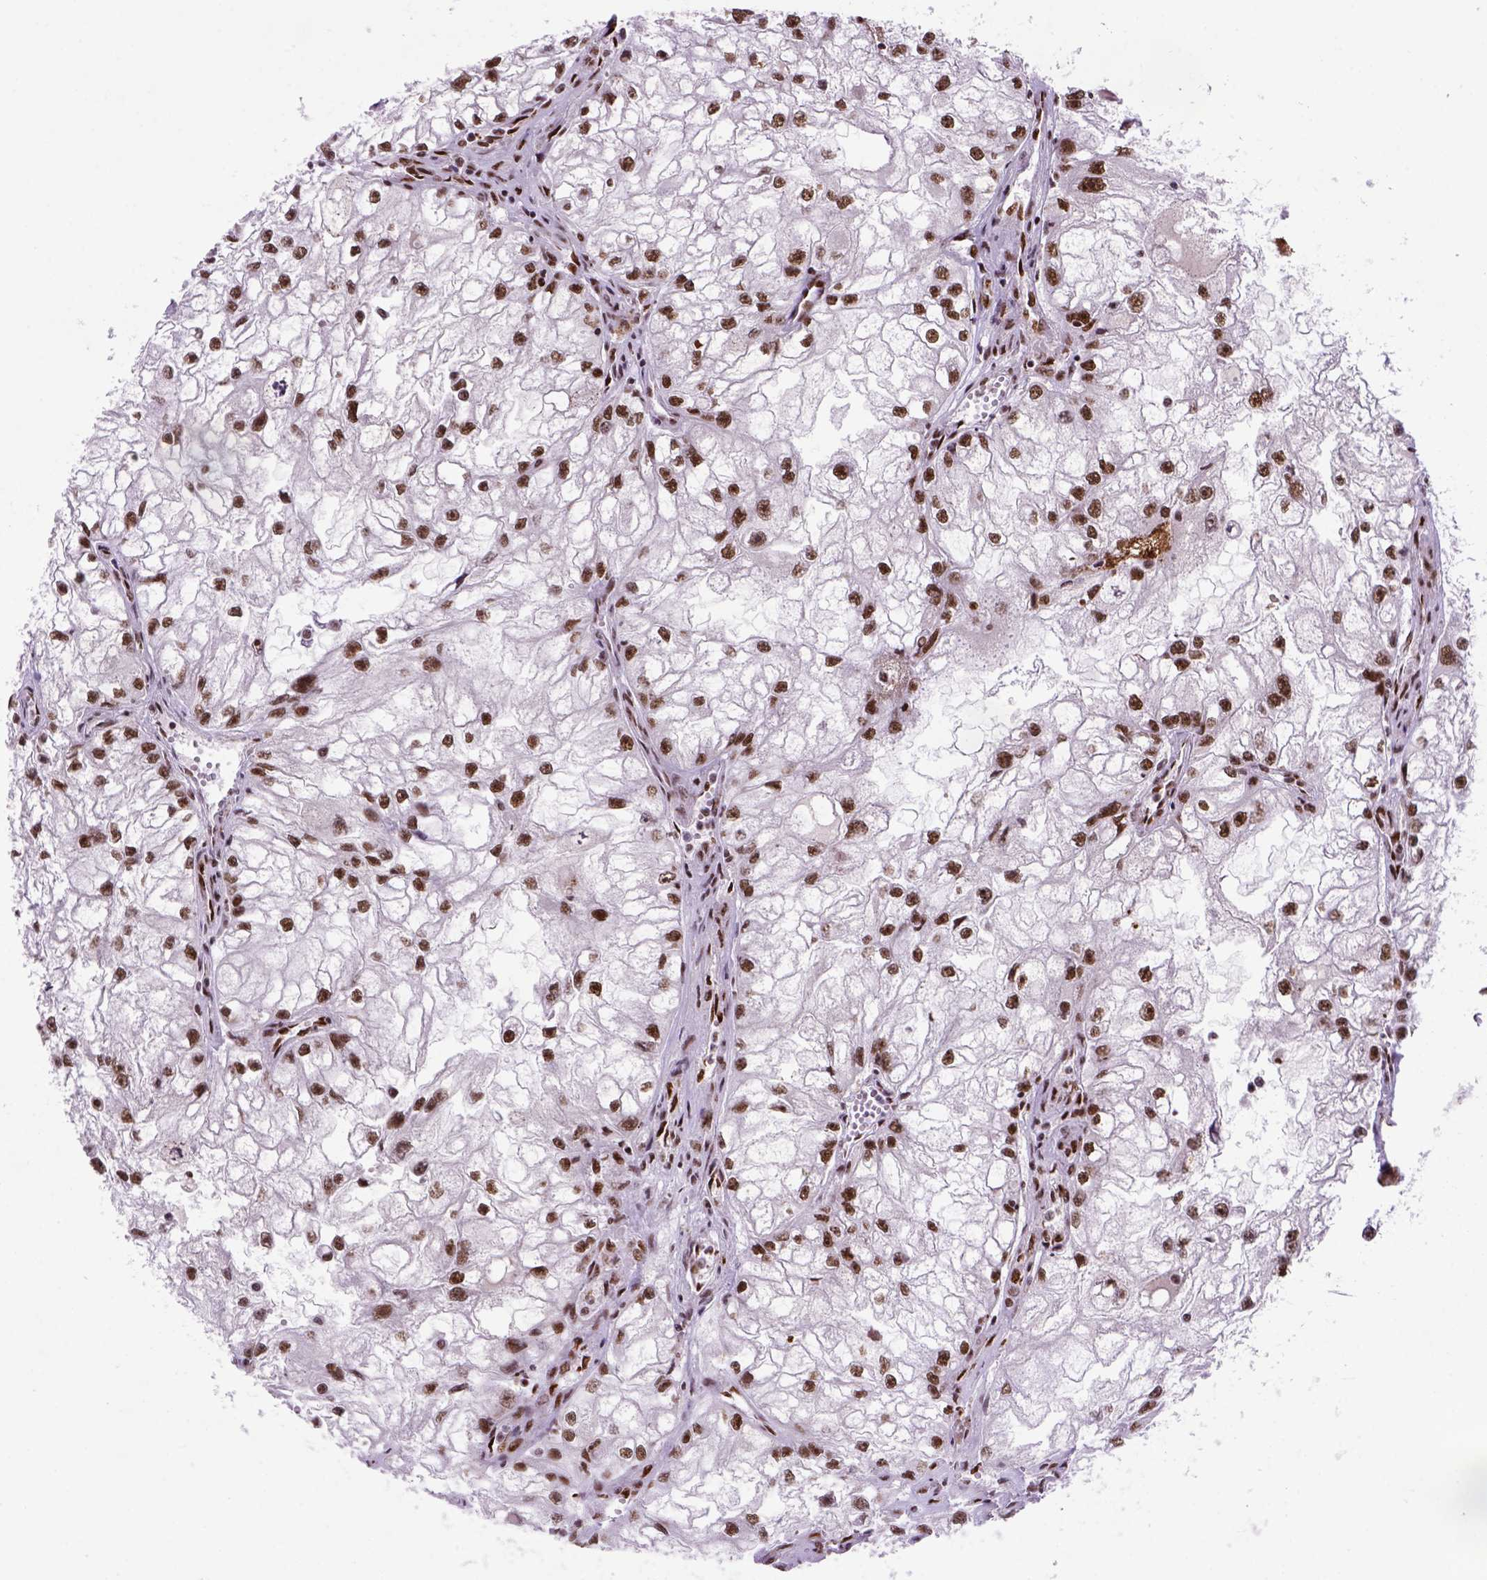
{"staining": {"intensity": "strong", "quantity": ">75%", "location": "nuclear"}, "tissue": "renal cancer", "cell_type": "Tumor cells", "image_type": "cancer", "snomed": [{"axis": "morphology", "description": "Adenocarcinoma, NOS"}, {"axis": "topography", "description": "Kidney"}], "caption": "Immunohistochemistry (IHC) of human renal cancer (adenocarcinoma) demonstrates high levels of strong nuclear staining in approximately >75% of tumor cells.", "gene": "NSMCE2", "patient": {"sex": "male", "age": 59}}